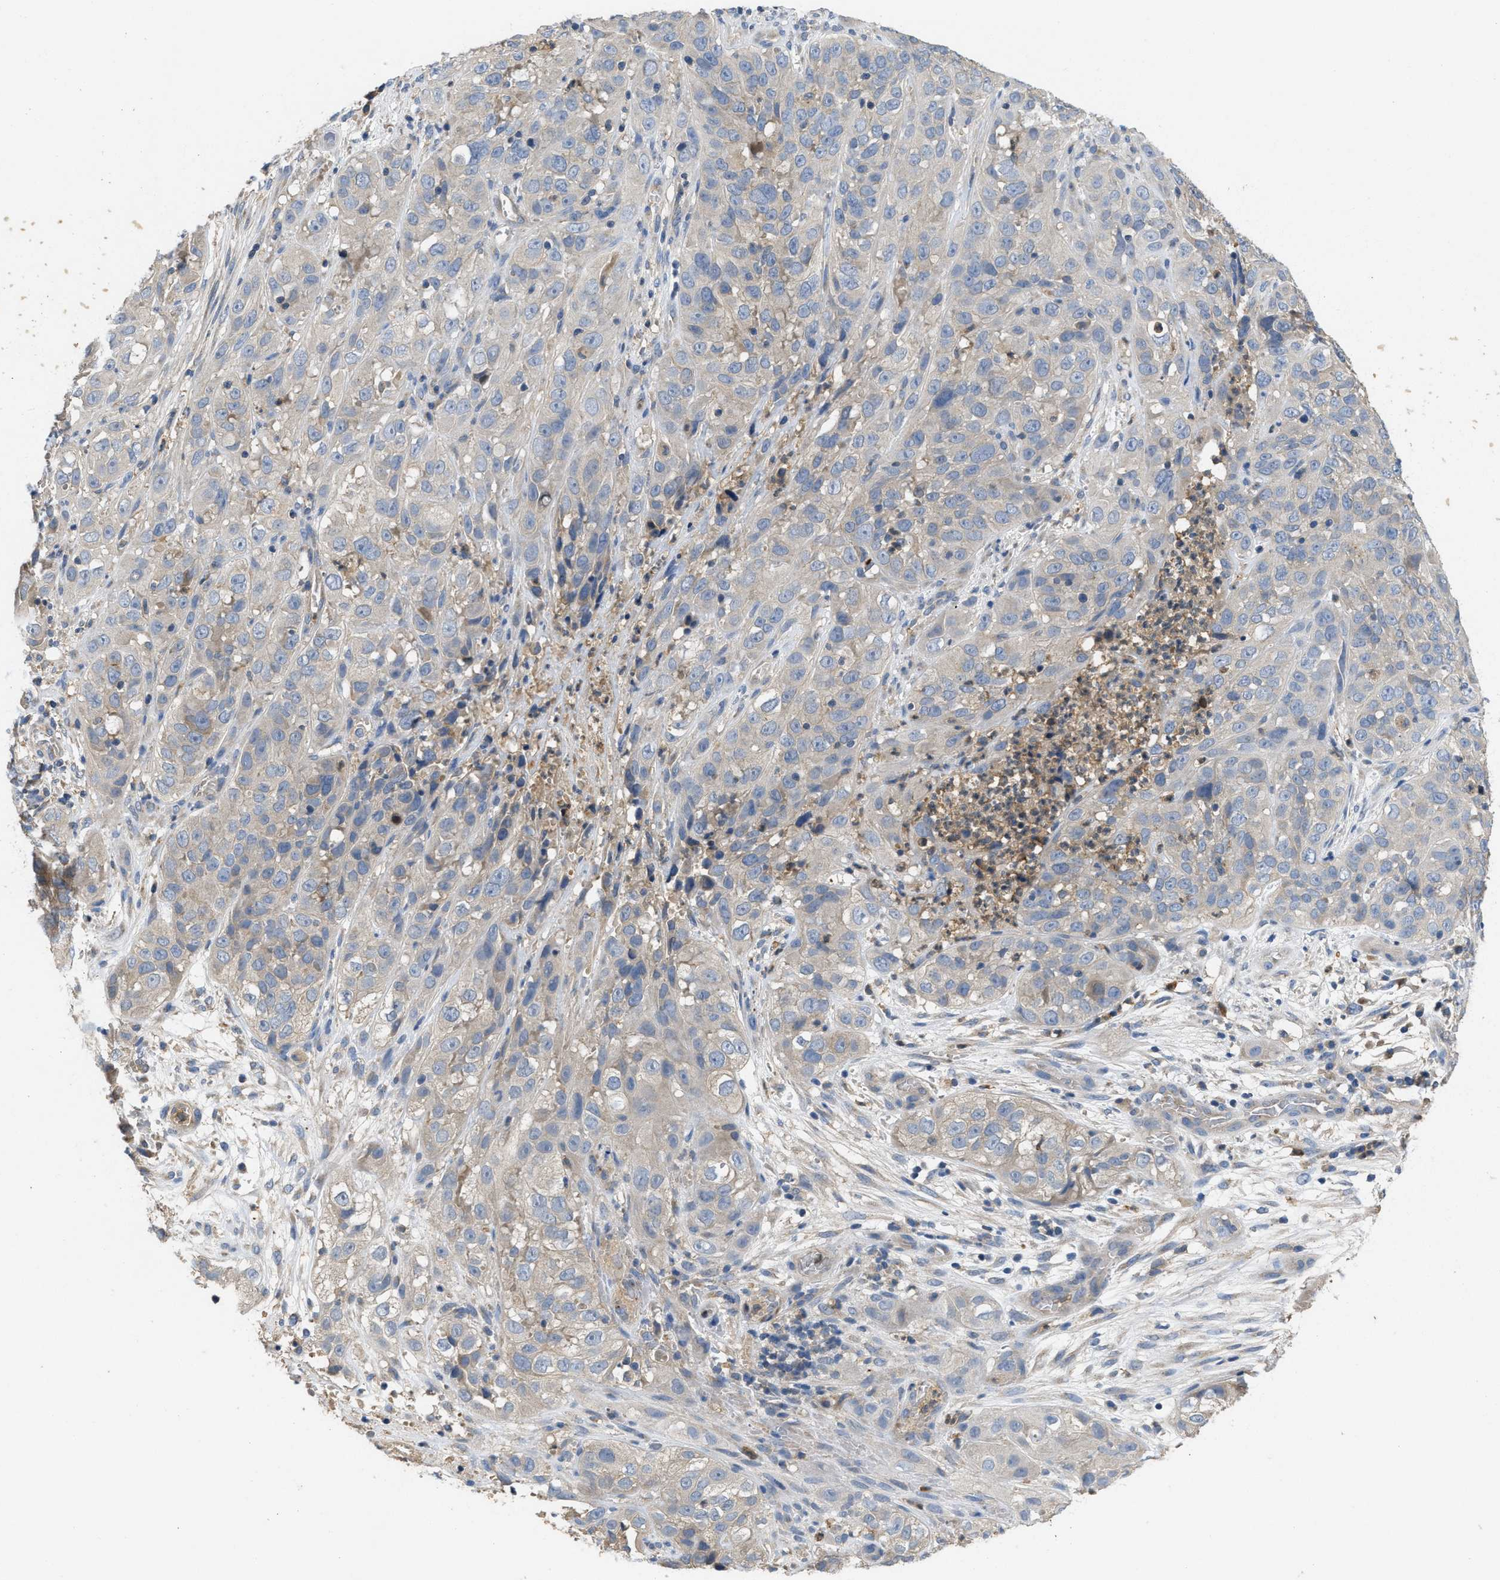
{"staining": {"intensity": "weak", "quantity": "<25%", "location": "cytoplasmic/membranous"}, "tissue": "cervical cancer", "cell_type": "Tumor cells", "image_type": "cancer", "snomed": [{"axis": "morphology", "description": "Squamous cell carcinoma, NOS"}, {"axis": "topography", "description": "Cervix"}], "caption": "Immunohistochemistry histopathology image of neoplastic tissue: human squamous cell carcinoma (cervical) stained with DAB shows no significant protein staining in tumor cells.", "gene": "RNF216", "patient": {"sex": "female", "age": 32}}